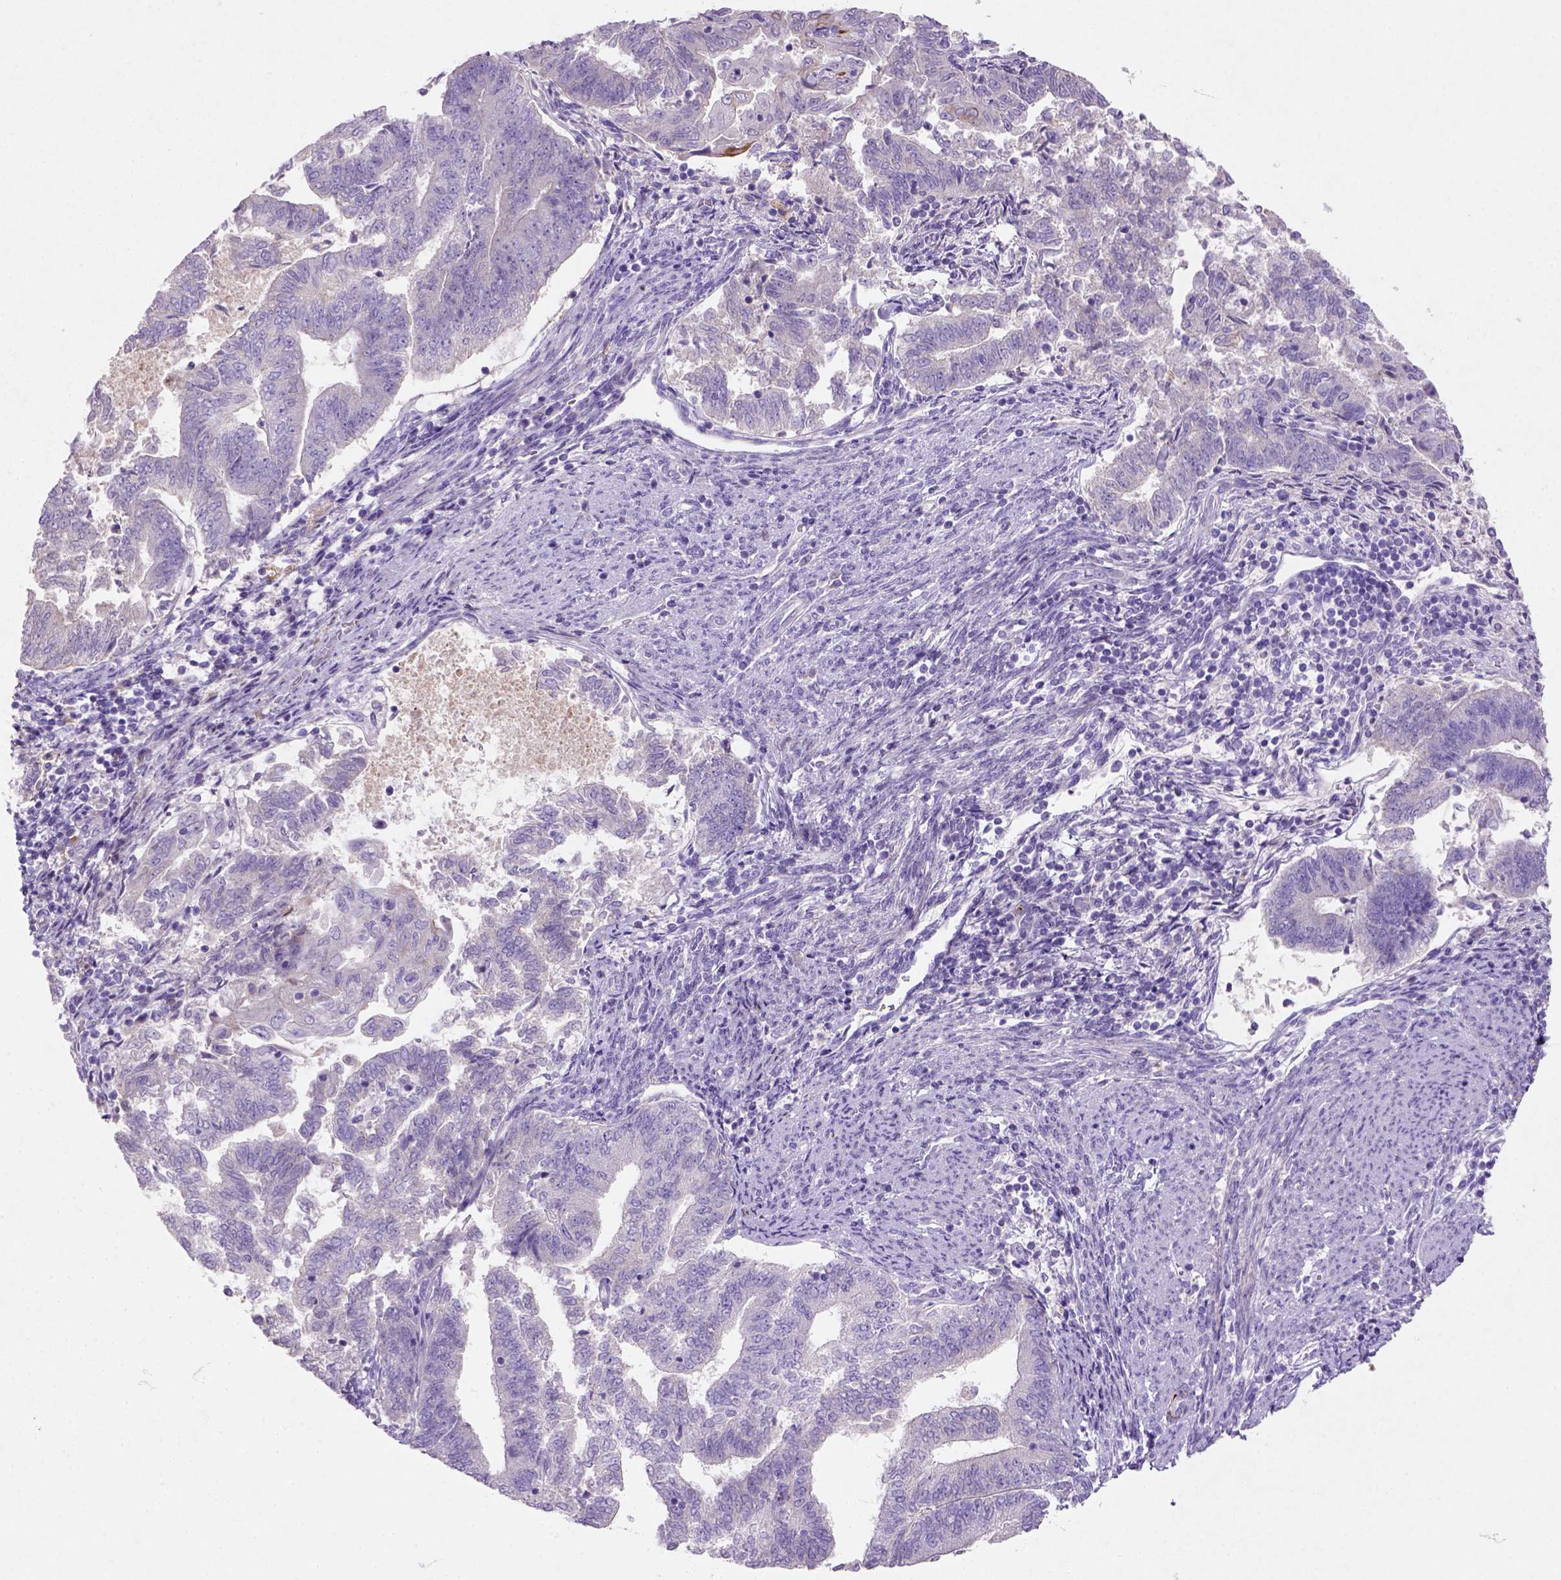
{"staining": {"intensity": "negative", "quantity": "none", "location": "none"}, "tissue": "endometrial cancer", "cell_type": "Tumor cells", "image_type": "cancer", "snomed": [{"axis": "morphology", "description": "Adenocarcinoma, NOS"}, {"axis": "topography", "description": "Endometrium"}], "caption": "Photomicrograph shows no significant protein expression in tumor cells of endometrial adenocarcinoma.", "gene": "NUDT2", "patient": {"sex": "female", "age": 65}}